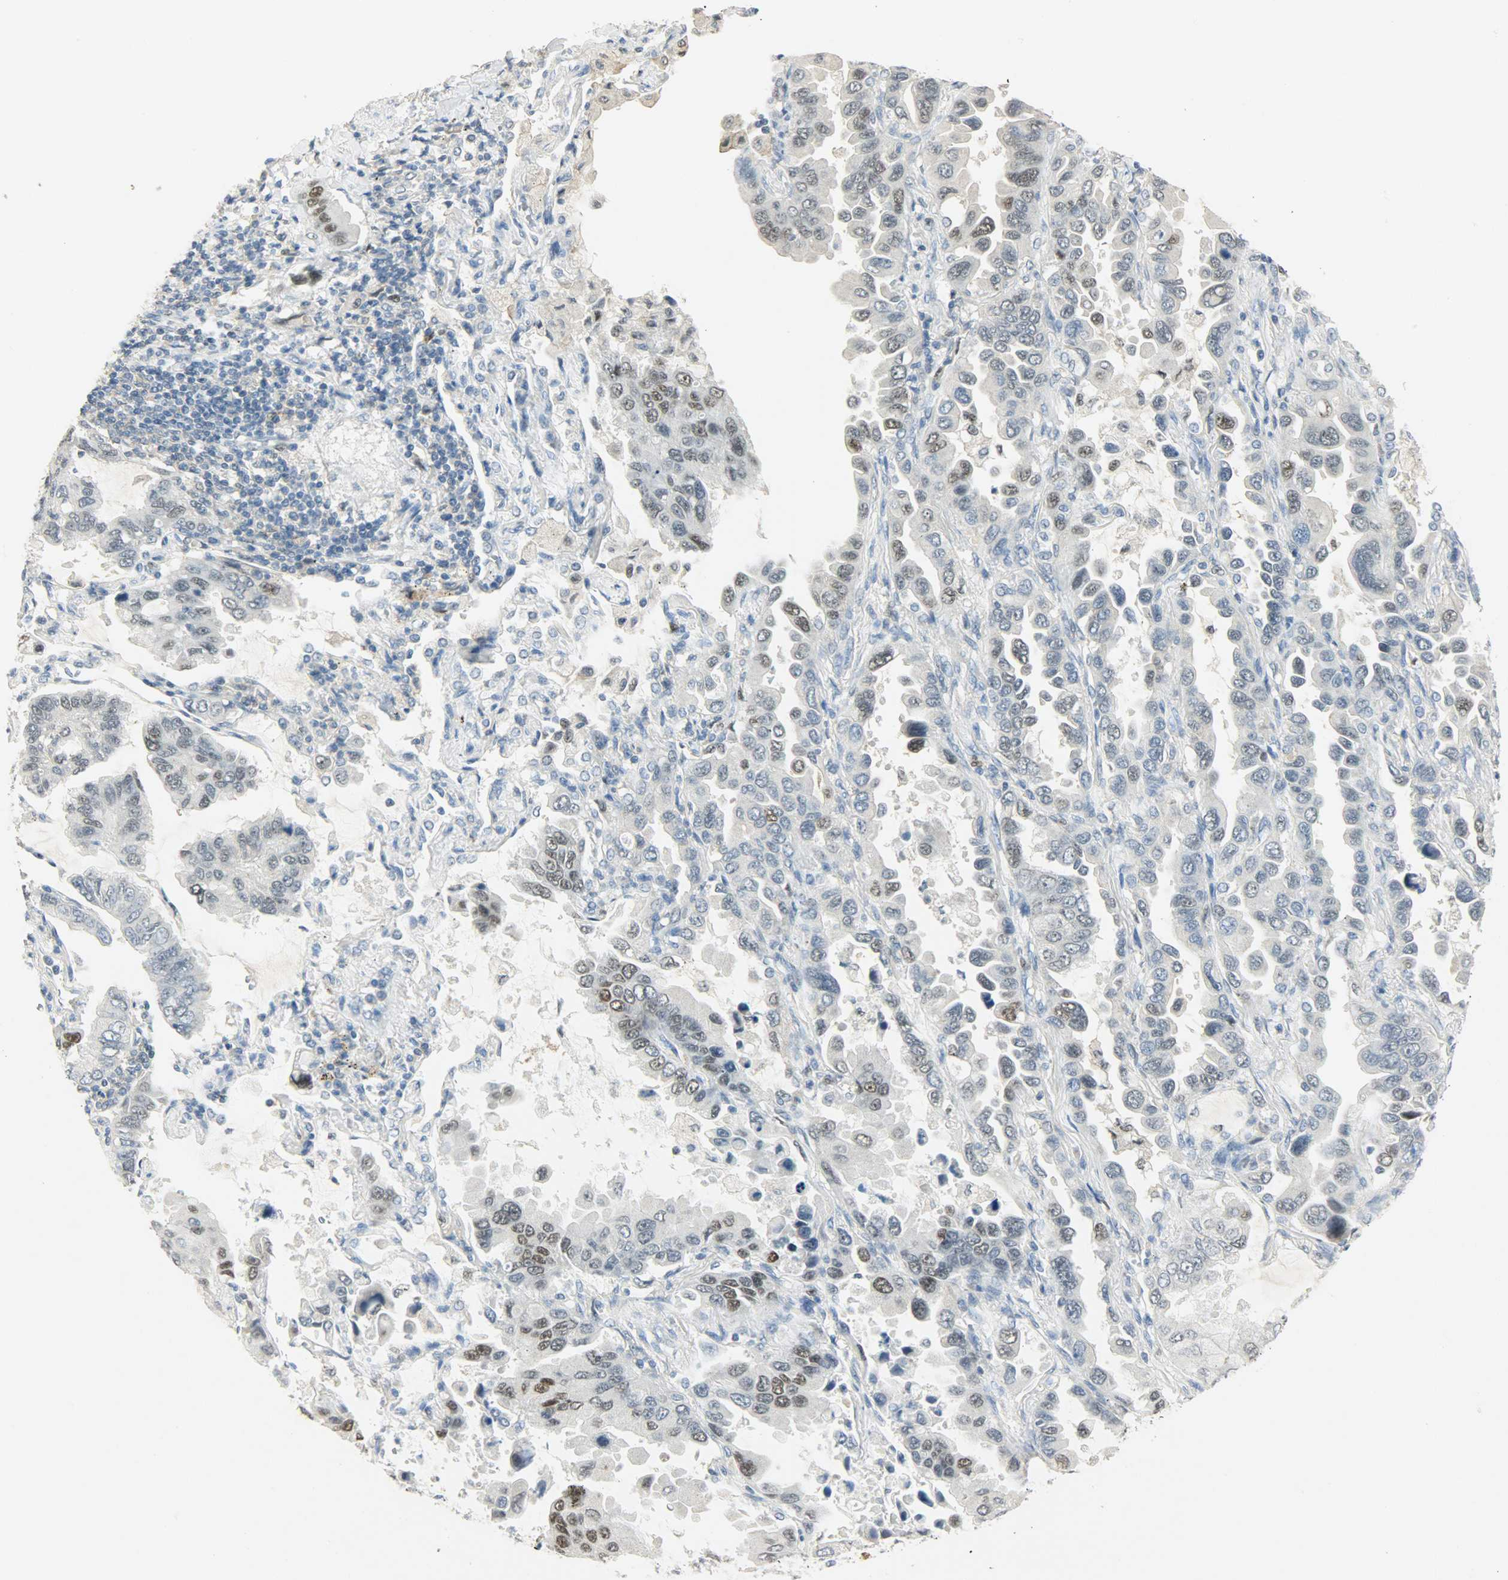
{"staining": {"intensity": "weak", "quantity": "25%-75%", "location": "nuclear"}, "tissue": "lung cancer", "cell_type": "Tumor cells", "image_type": "cancer", "snomed": [{"axis": "morphology", "description": "Adenocarcinoma, NOS"}, {"axis": "topography", "description": "Lung"}], "caption": "Protein expression analysis of human lung cancer reveals weak nuclear positivity in approximately 25%-75% of tumor cells. The staining was performed using DAB (3,3'-diaminobenzidine) to visualize the protein expression in brown, while the nuclei were stained in blue with hematoxylin (Magnification: 20x).", "gene": "PPARG", "patient": {"sex": "male", "age": 64}}